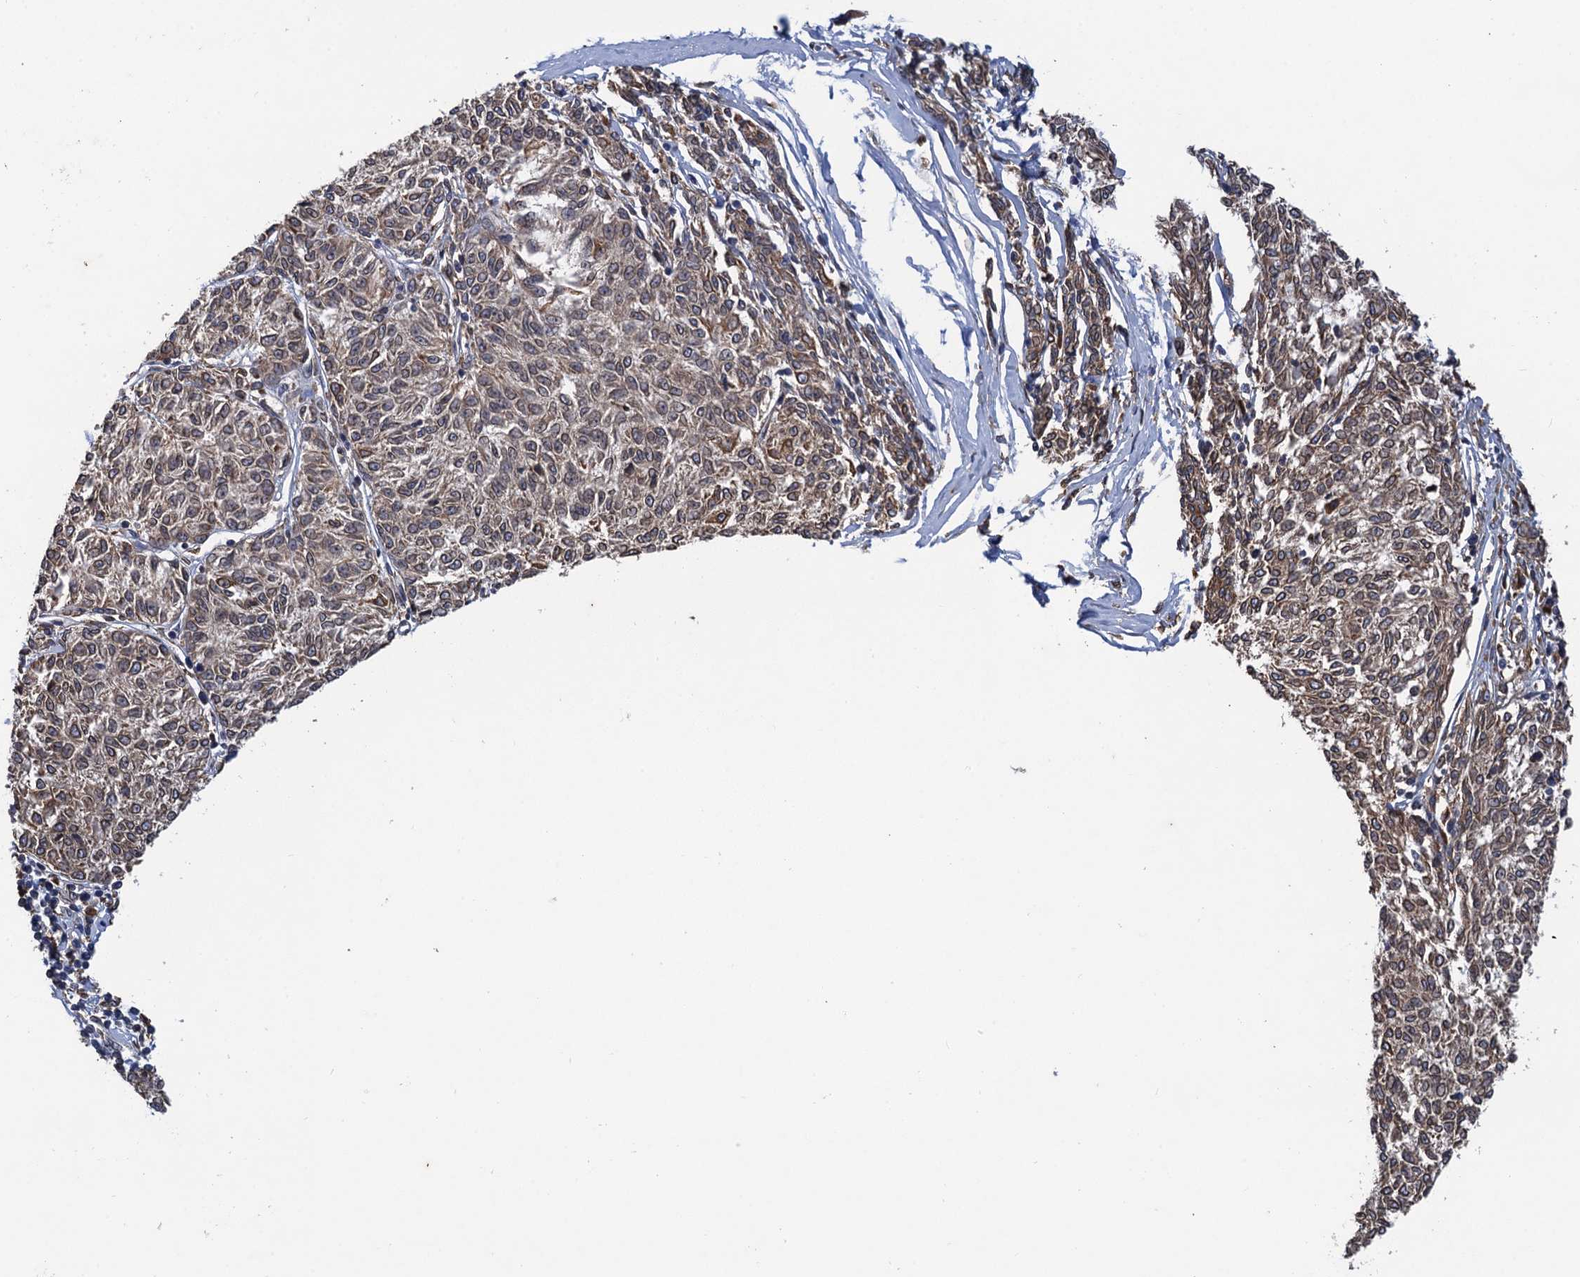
{"staining": {"intensity": "weak", "quantity": ">75%", "location": "cytoplasmic/membranous"}, "tissue": "melanoma", "cell_type": "Tumor cells", "image_type": "cancer", "snomed": [{"axis": "morphology", "description": "Malignant melanoma, NOS"}, {"axis": "topography", "description": "Skin"}], "caption": "A high-resolution micrograph shows immunohistochemistry staining of melanoma, which demonstrates weak cytoplasmic/membranous staining in about >75% of tumor cells. (Brightfield microscopy of DAB IHC at high magnification).", "gene": "ARMC5", "patient": {"sex": "female", "age": 72}}